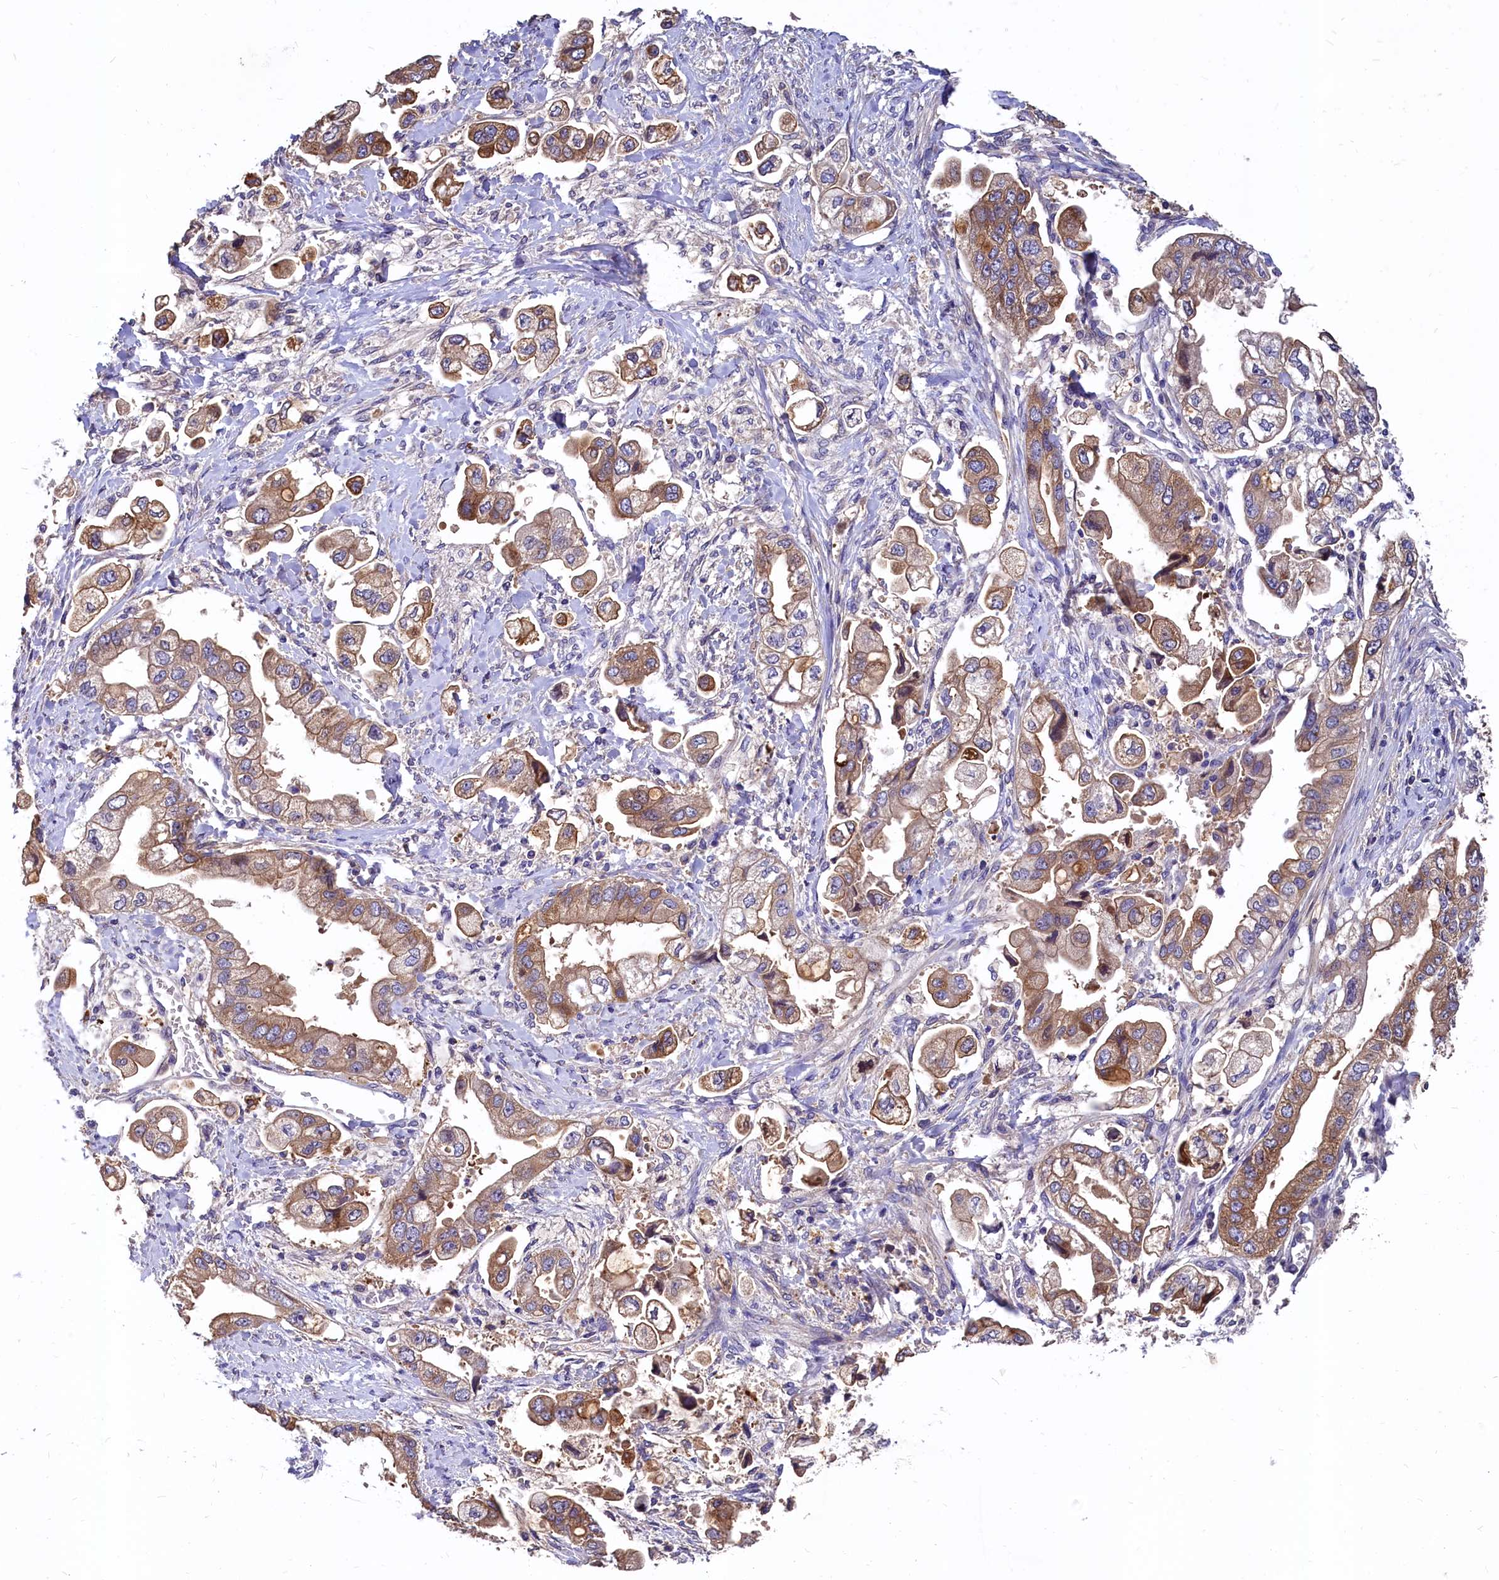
{"staining": {"intensity": "moderate", "quantity": ">75%", "location": "cytoplasmic/membranous"}, "tissue": "stomach cancer", "cell_type": "Tumor cells", "image_type": "cancer", "snomed": [{"axis": "morphology", "description": "Adenocarcinoma, NOS"}, {"axis": "topography", "description": "Stomach"}], "caption": "Immunohistochemical staining of stomach cancer (adenocarcinoma) exhibits medium levels of moderate cytoplasmic/membranous staining in approximately >75% of tumor cells. (Brightfield microscopy of DAB IHC at high magnification).", "gene": "EPS8L2", "patient": {"sex": "male", "age": 62}}